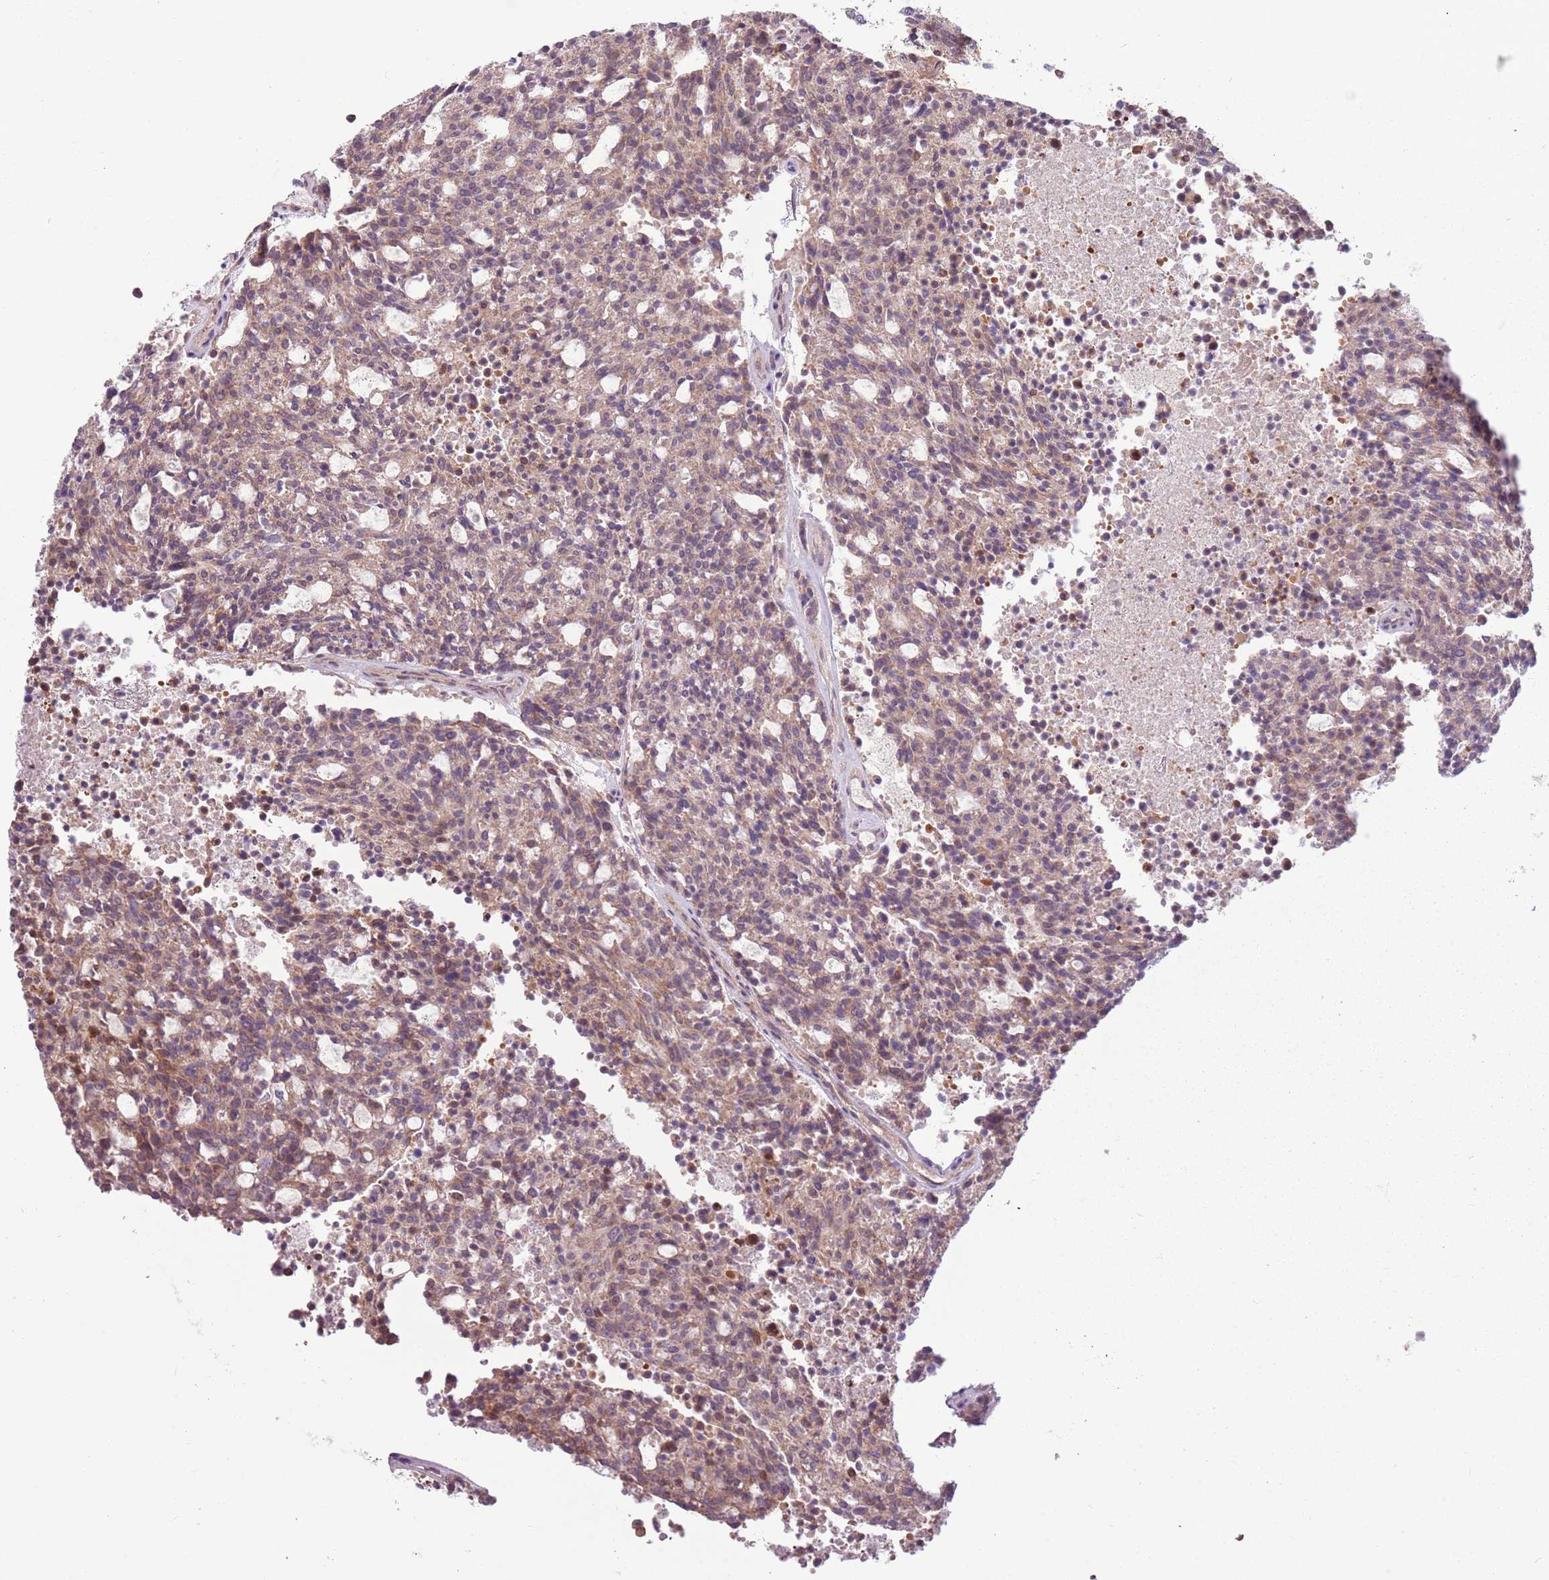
{"staining": {"intensity": "weak", "quantity": ">75%", "location": "cytoplasmic/membranous"}, "tissue": "carcinoid", "cell_type": "Tumor cells", "image_type": "cancer", "snomed": [{"axis": "morphology", "description": "Carcinoid, malignant, NOS"}, {"axis": "topography", "description": "Pancreas"}], "caption": "This micrograph exhibits IHC staining of carcinoid, with low weak cytoplasmic/membranous expression in approximately >75% of tumor cells.", "gene": "RPL21", "patient": {"sex": "female", "age": 54}}